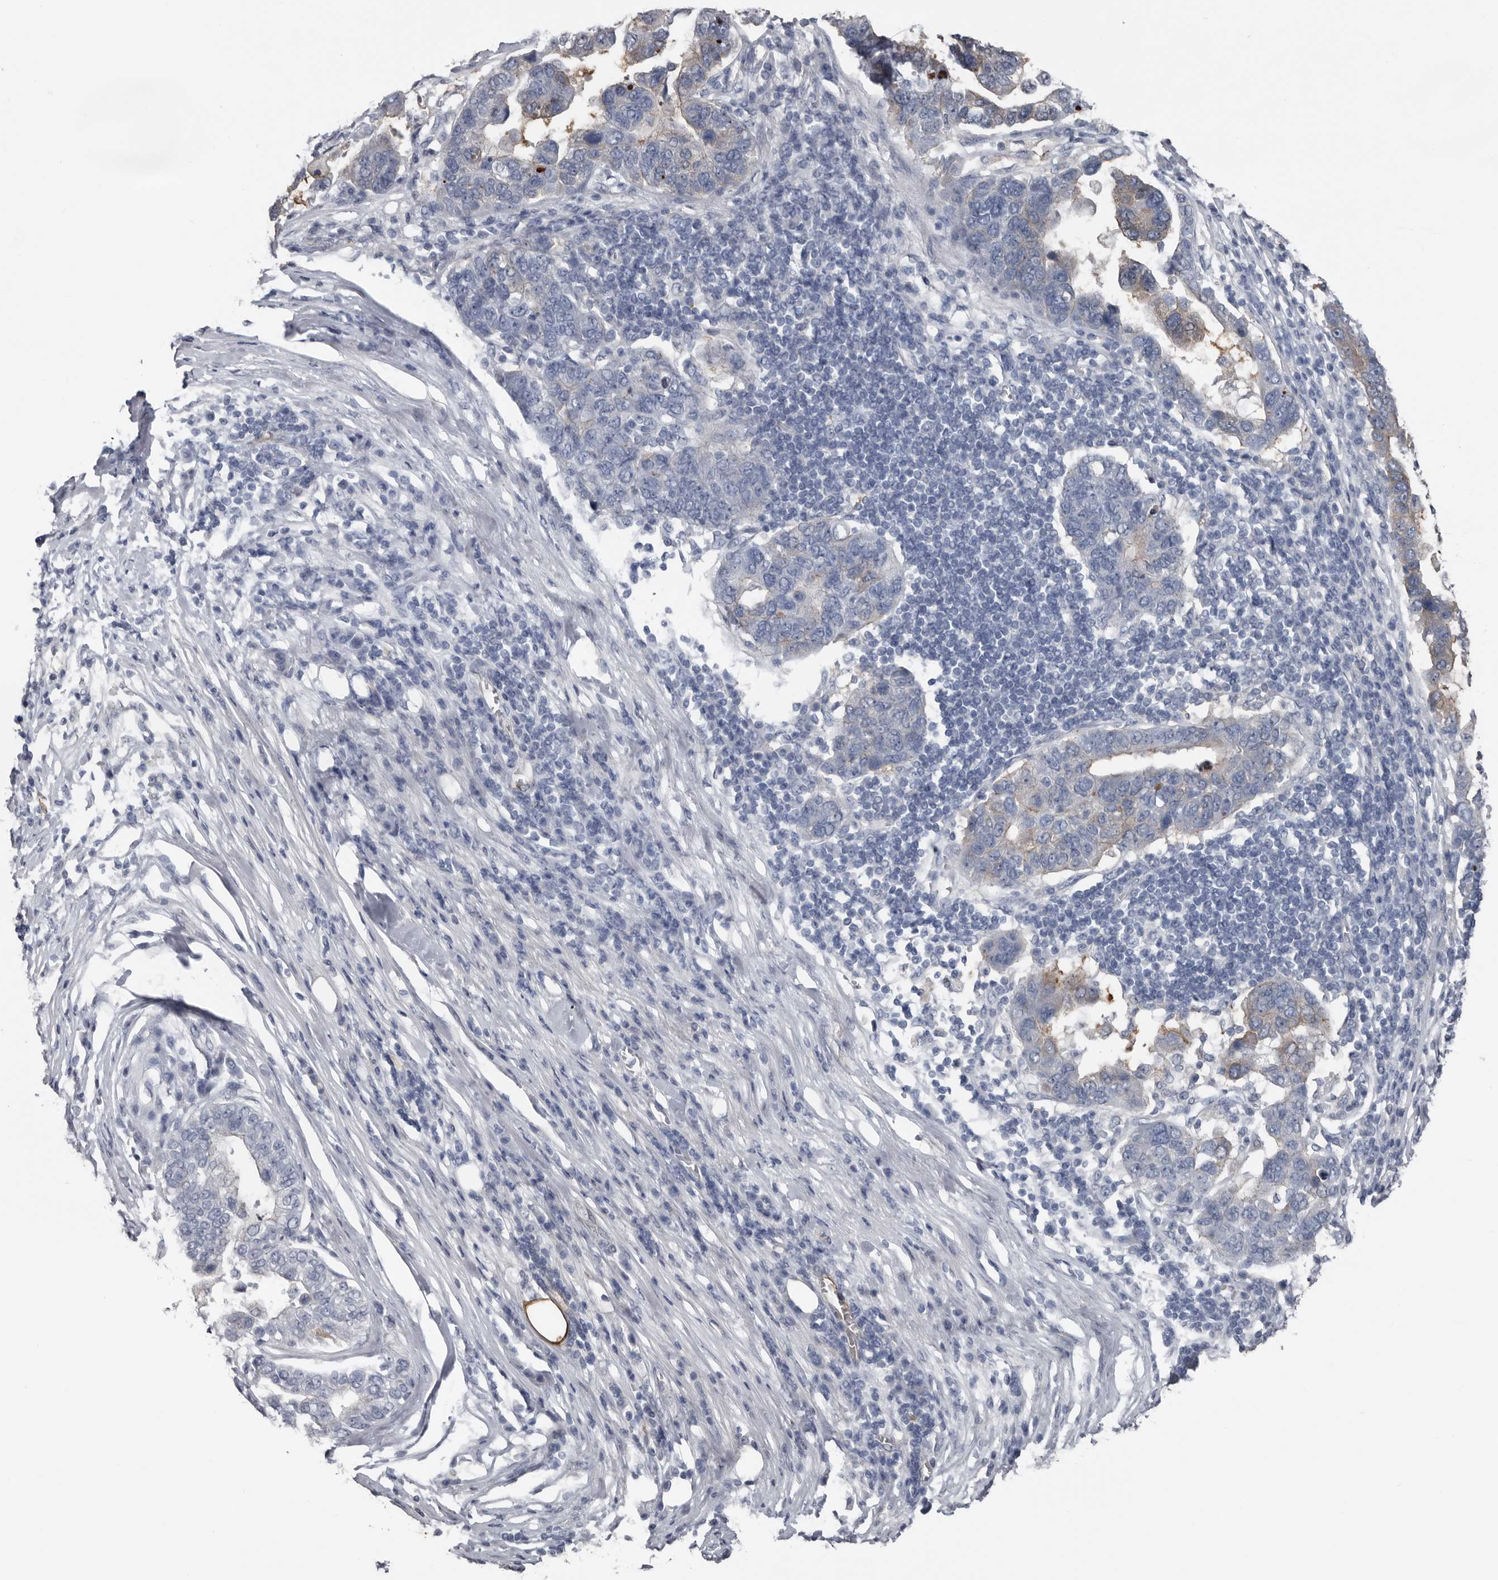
{"staining": {"intensity": "negative", "quantity": "none", "location": "none"}, "tissue": "pancreatic cancer", "cell_type": "Tumor cells", "image_type": "cancer", "snomed": [{"axis": "morphology", "description": "Adenocarcinoma, NOS"}, {"axis": "topography", "description": "Pancreas"}], "caption": "Tumor cells show no significant protein expression in adenocarcinoma (pancreatic).", "gene": "FABP7", "patient": {"sex": "female", "age": 61}}